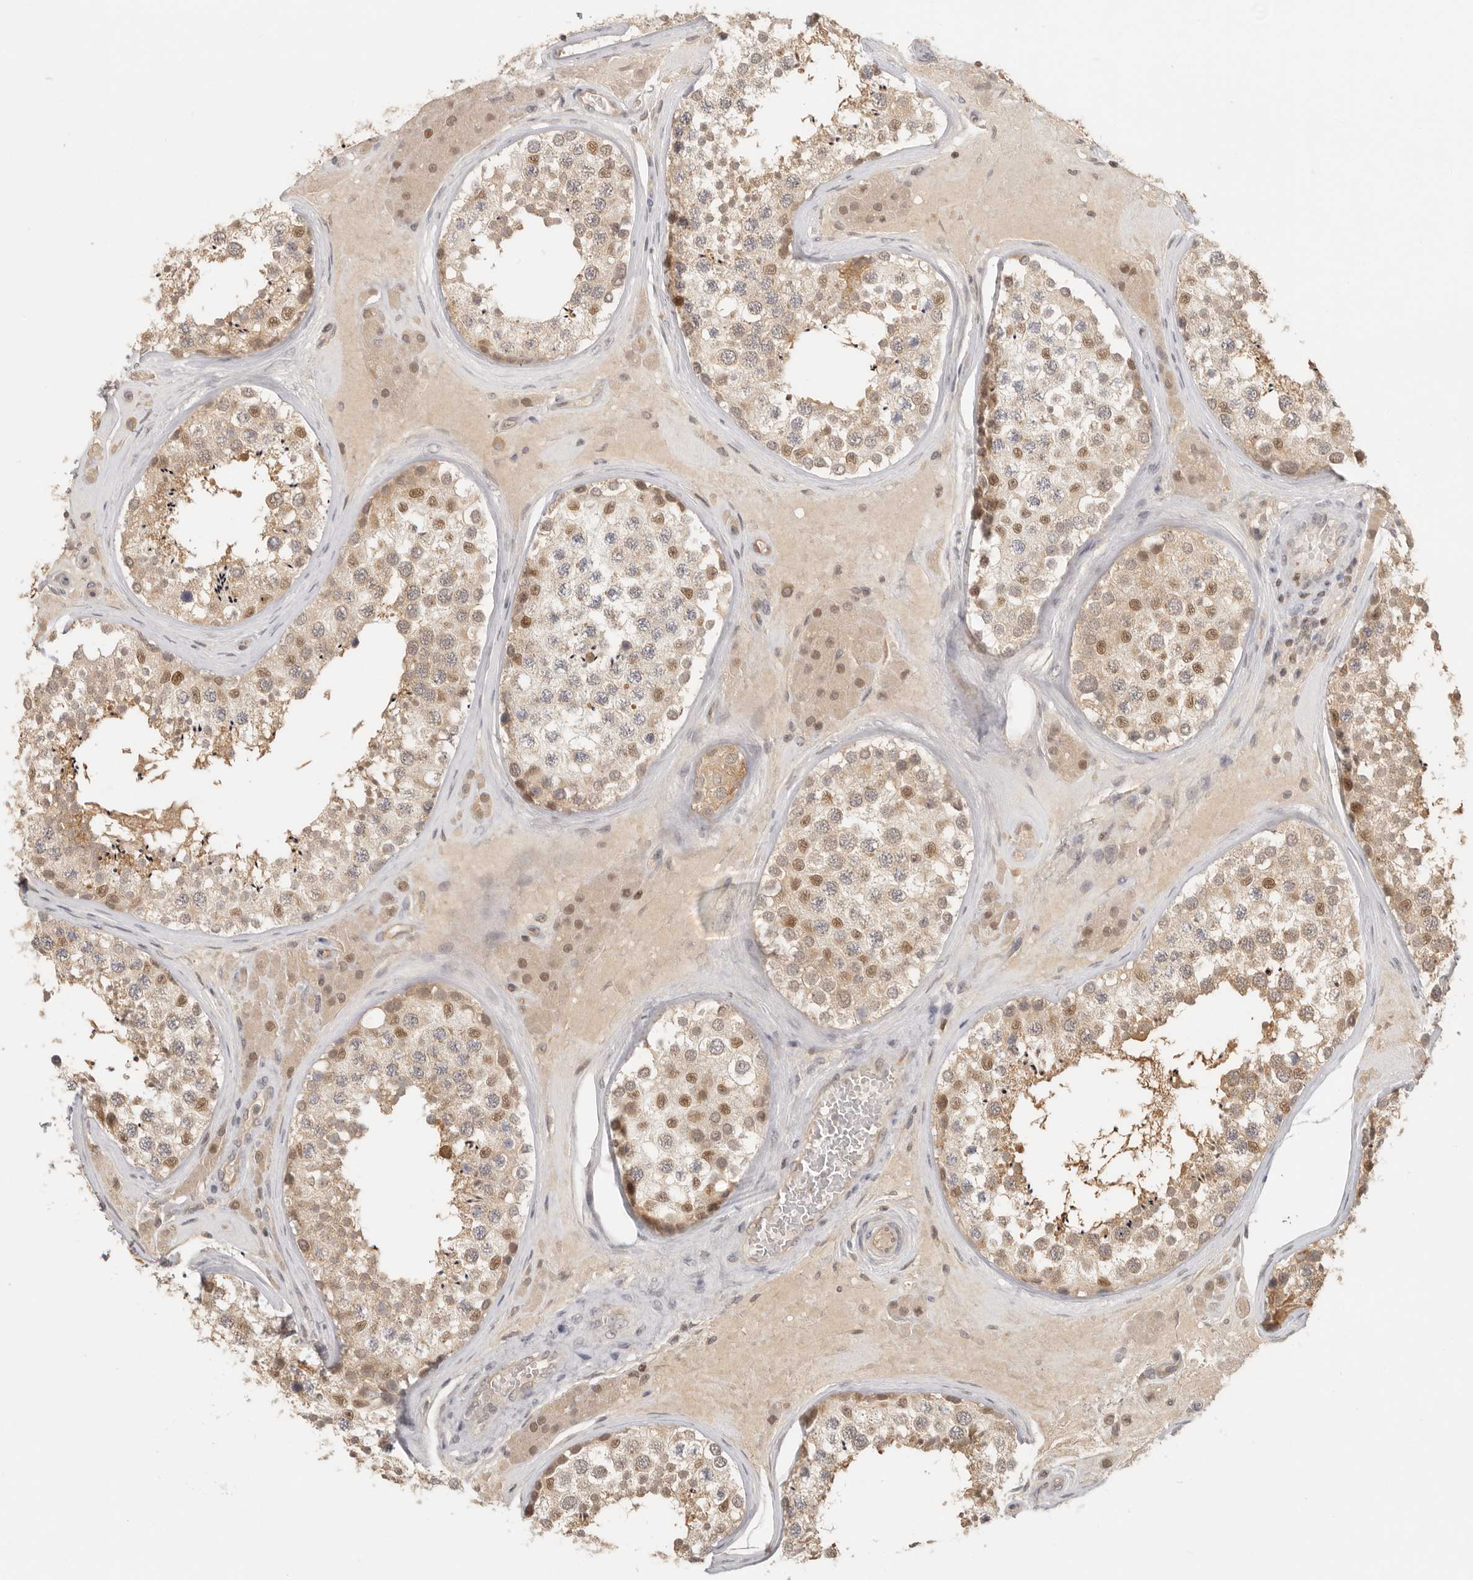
{"staining": {"intensity": "moderate", "quantity": ">75%", "location": "cytoplasmic/membranous,nuclear"}, "tissue": "testis", "cell_type": "Cells in seminiferous ducts", "image_type": "normal", "snomed": [{"axis": "morphology", "description": "Normal tissue, NOS"}, {"axis": "topography", "description": "Testis"}], "caption": "Immunohistochemistry (IHC) of normal human testis demonstrates medium levels of moderate cytoplasmic/membranous,nuclear expression in about >75% of cells in seminiferous ducts. The staining was performed using DAB (3,3'-diaminobenzidine) to visualize the protein expression in brown, while the nuclei were stained in blue with hematoxylin (Magnification: 20x).", "gene": "PSMA5", "patient": {"sex": "male", "age": 46}}